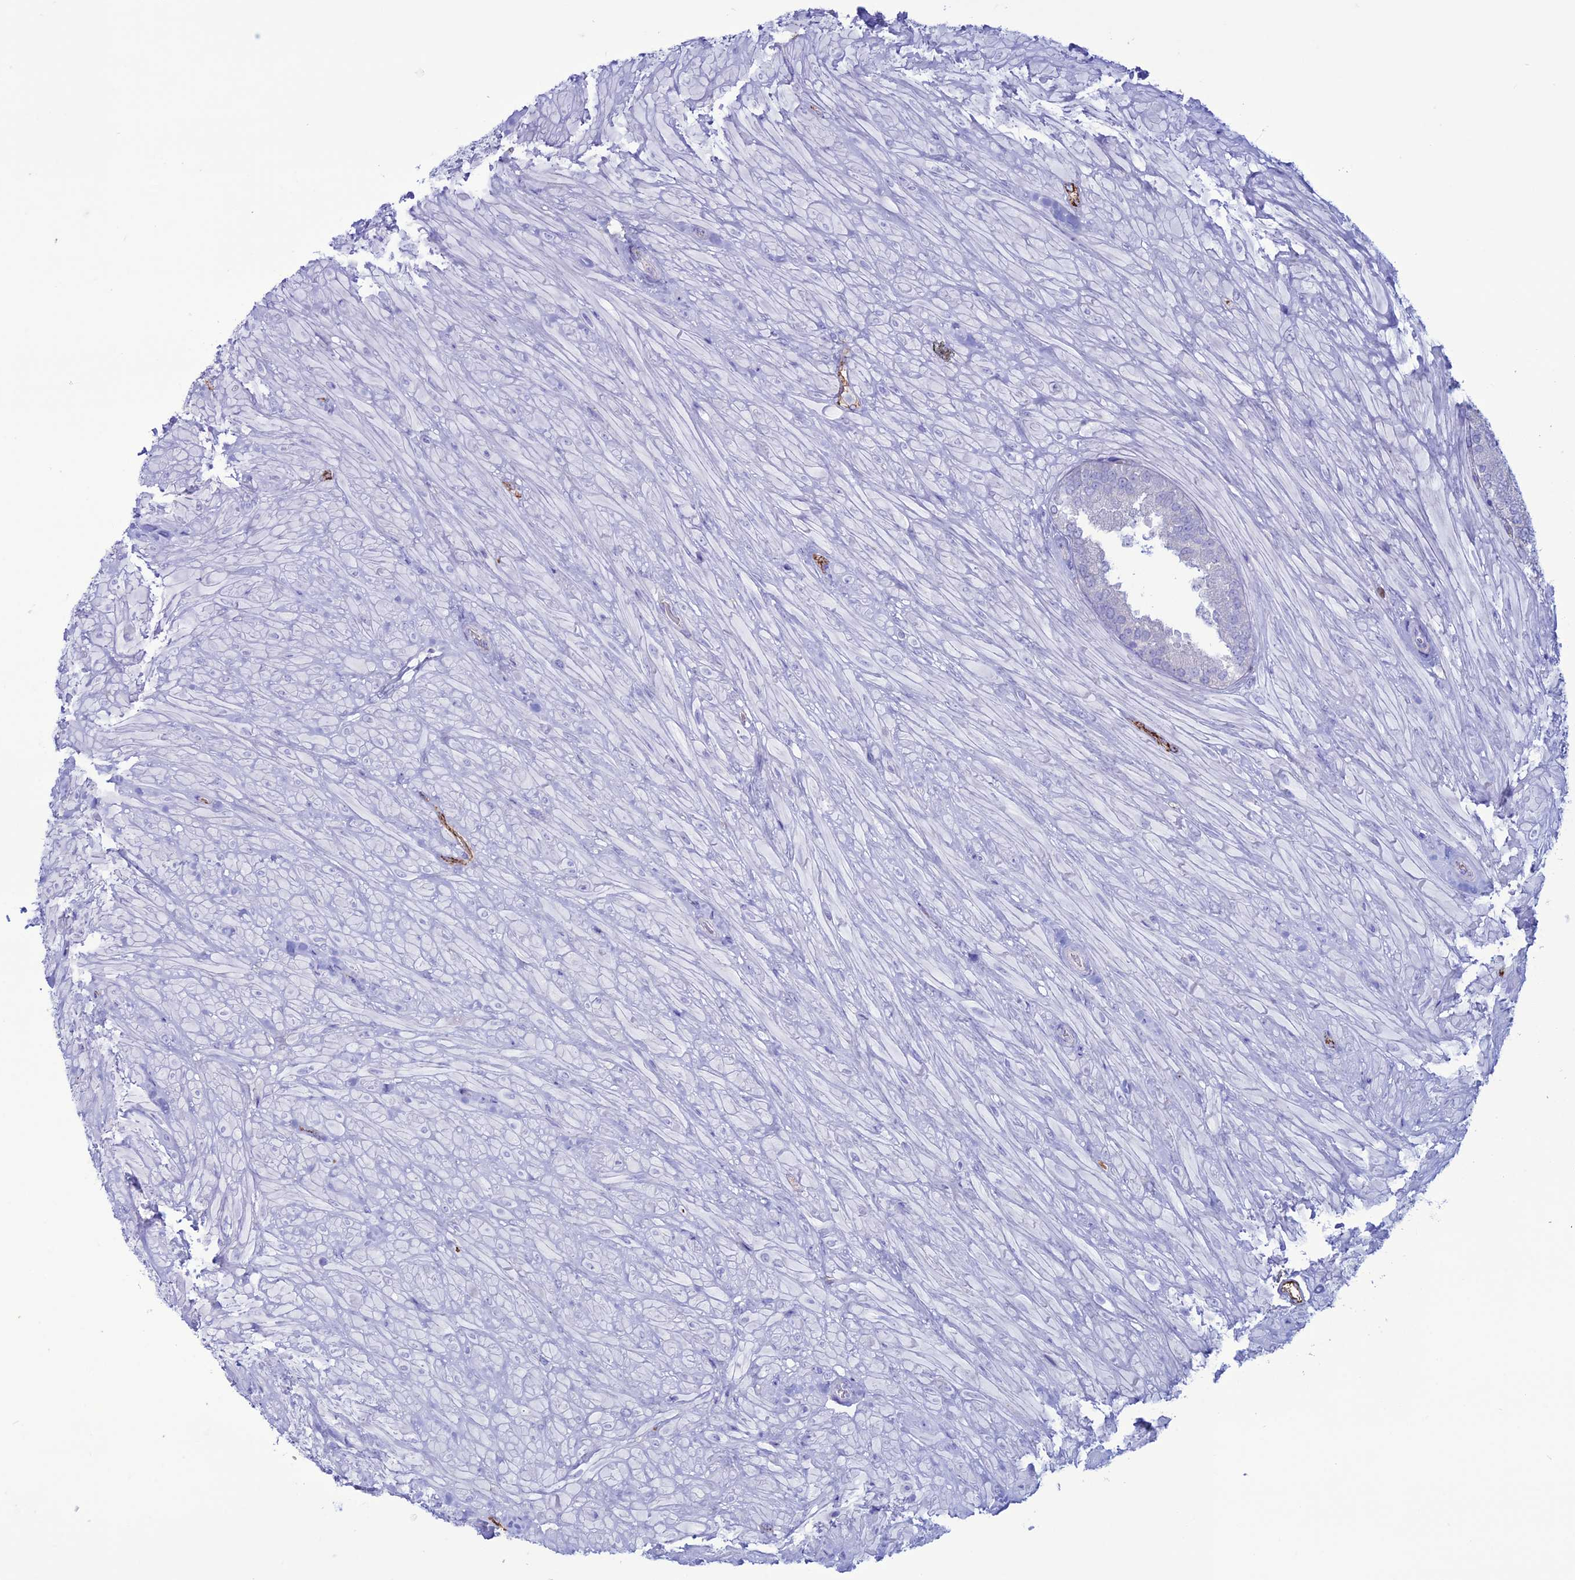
{"staining": {"intensity": "negative", "quantity": "none", "location": "none"}, "tissue": "seminal vesicle", "cell_type": "Glandular cells", "image_type": "normal", "snomed": [{"axis": "morphology", "description": "Normal tissue, NOS"}, {"axis": "topography", "description": "Seminal veicle"}, {"axis": "topography", "description": "Peripheral nerve tissue"}], "caption": "An IHC histopathology image of benign seminal vesicle is shown. There is no staining in glandular cells of seminal vesicle.", "gene": "CDC42EP5", "patient": {"sex": "male", "age": 63}}